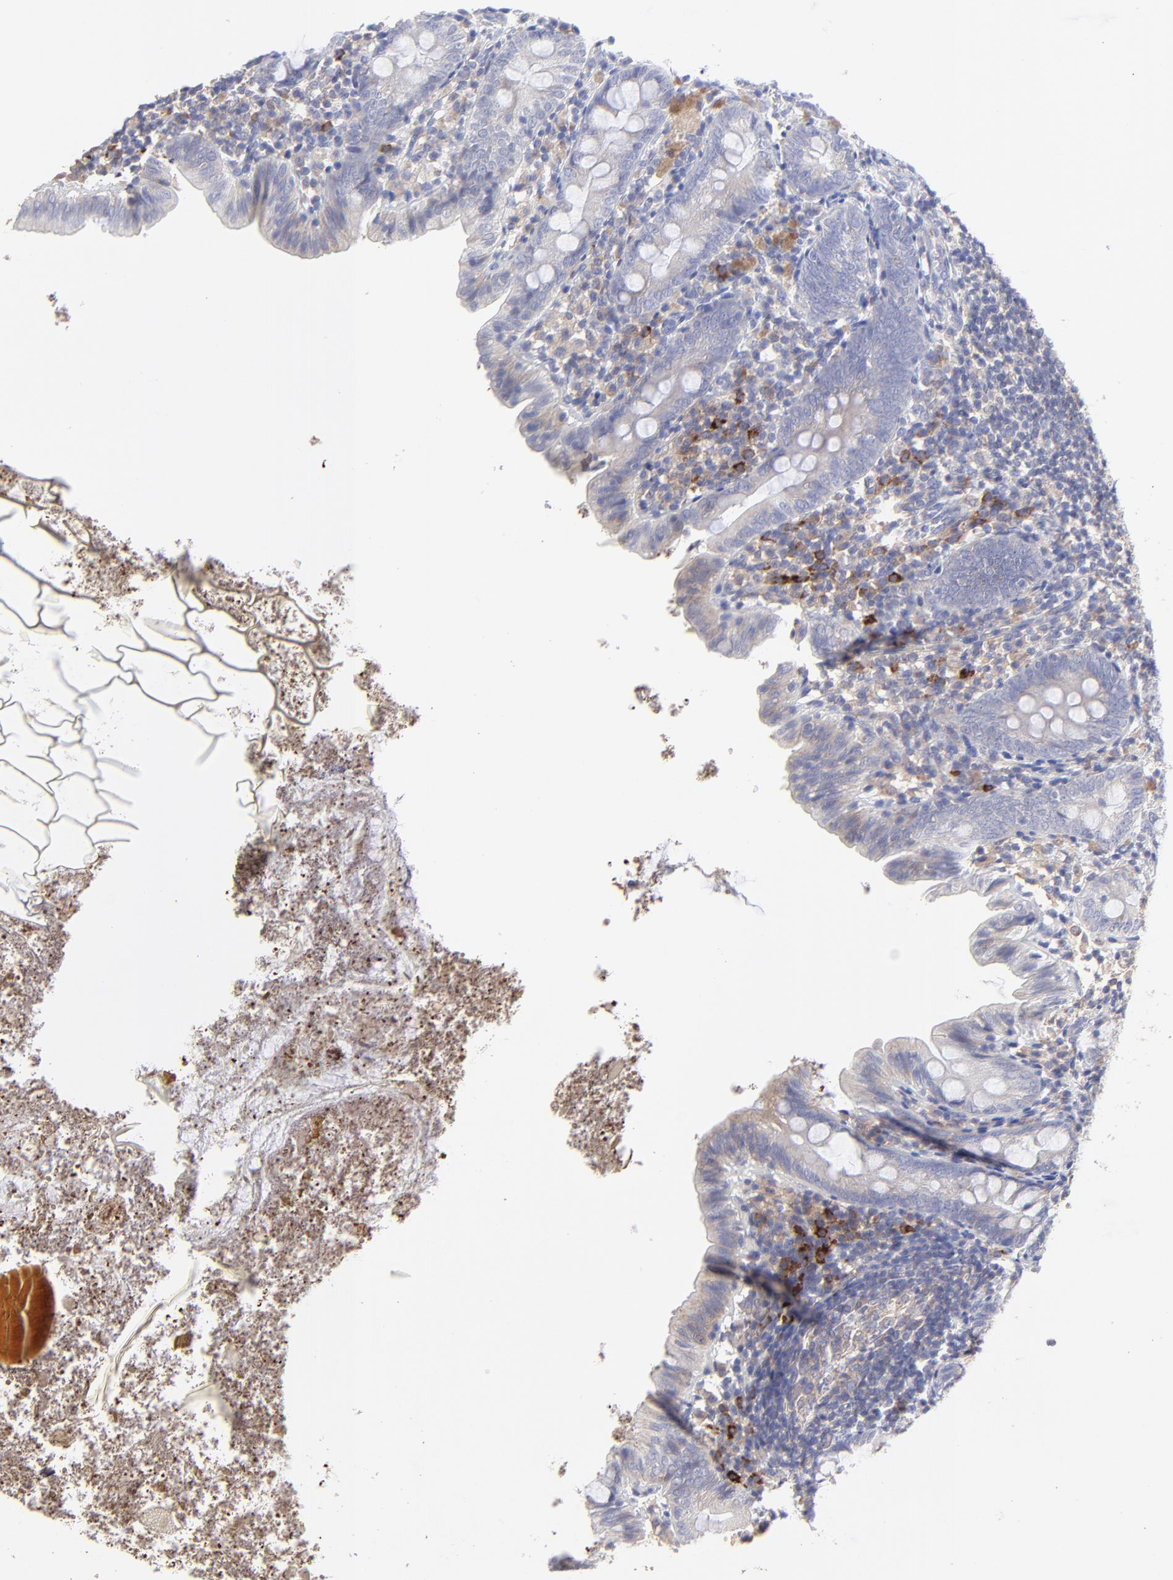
{"staining": {"intensity": "weak", "quantity": ">75%", "location": "cytoplasmic/membranous"}, "tissue": "appendix", "cell_type": "Glandular cells", "image_type": "normal", "snomed": [{"axis": "morphology", "description": "Normal tissue, NOS"}, {"axis": "topography", "description": "Appendix"}], "caption": "High-magnification brightfield microscopy of unremarkable appendix stained with DAB (brown) and counterstained with hematoxylin (blue). glandular cells exhibit weak cytoplasmic/membranous staining is present in about>75% of cells. (Stains: DAB in brown, nuclei in blue, Microscopy: brightfield microscopy at high magnification).", "gene": "LHFPL1", "patient": {"sex": "female", "age": 10}}